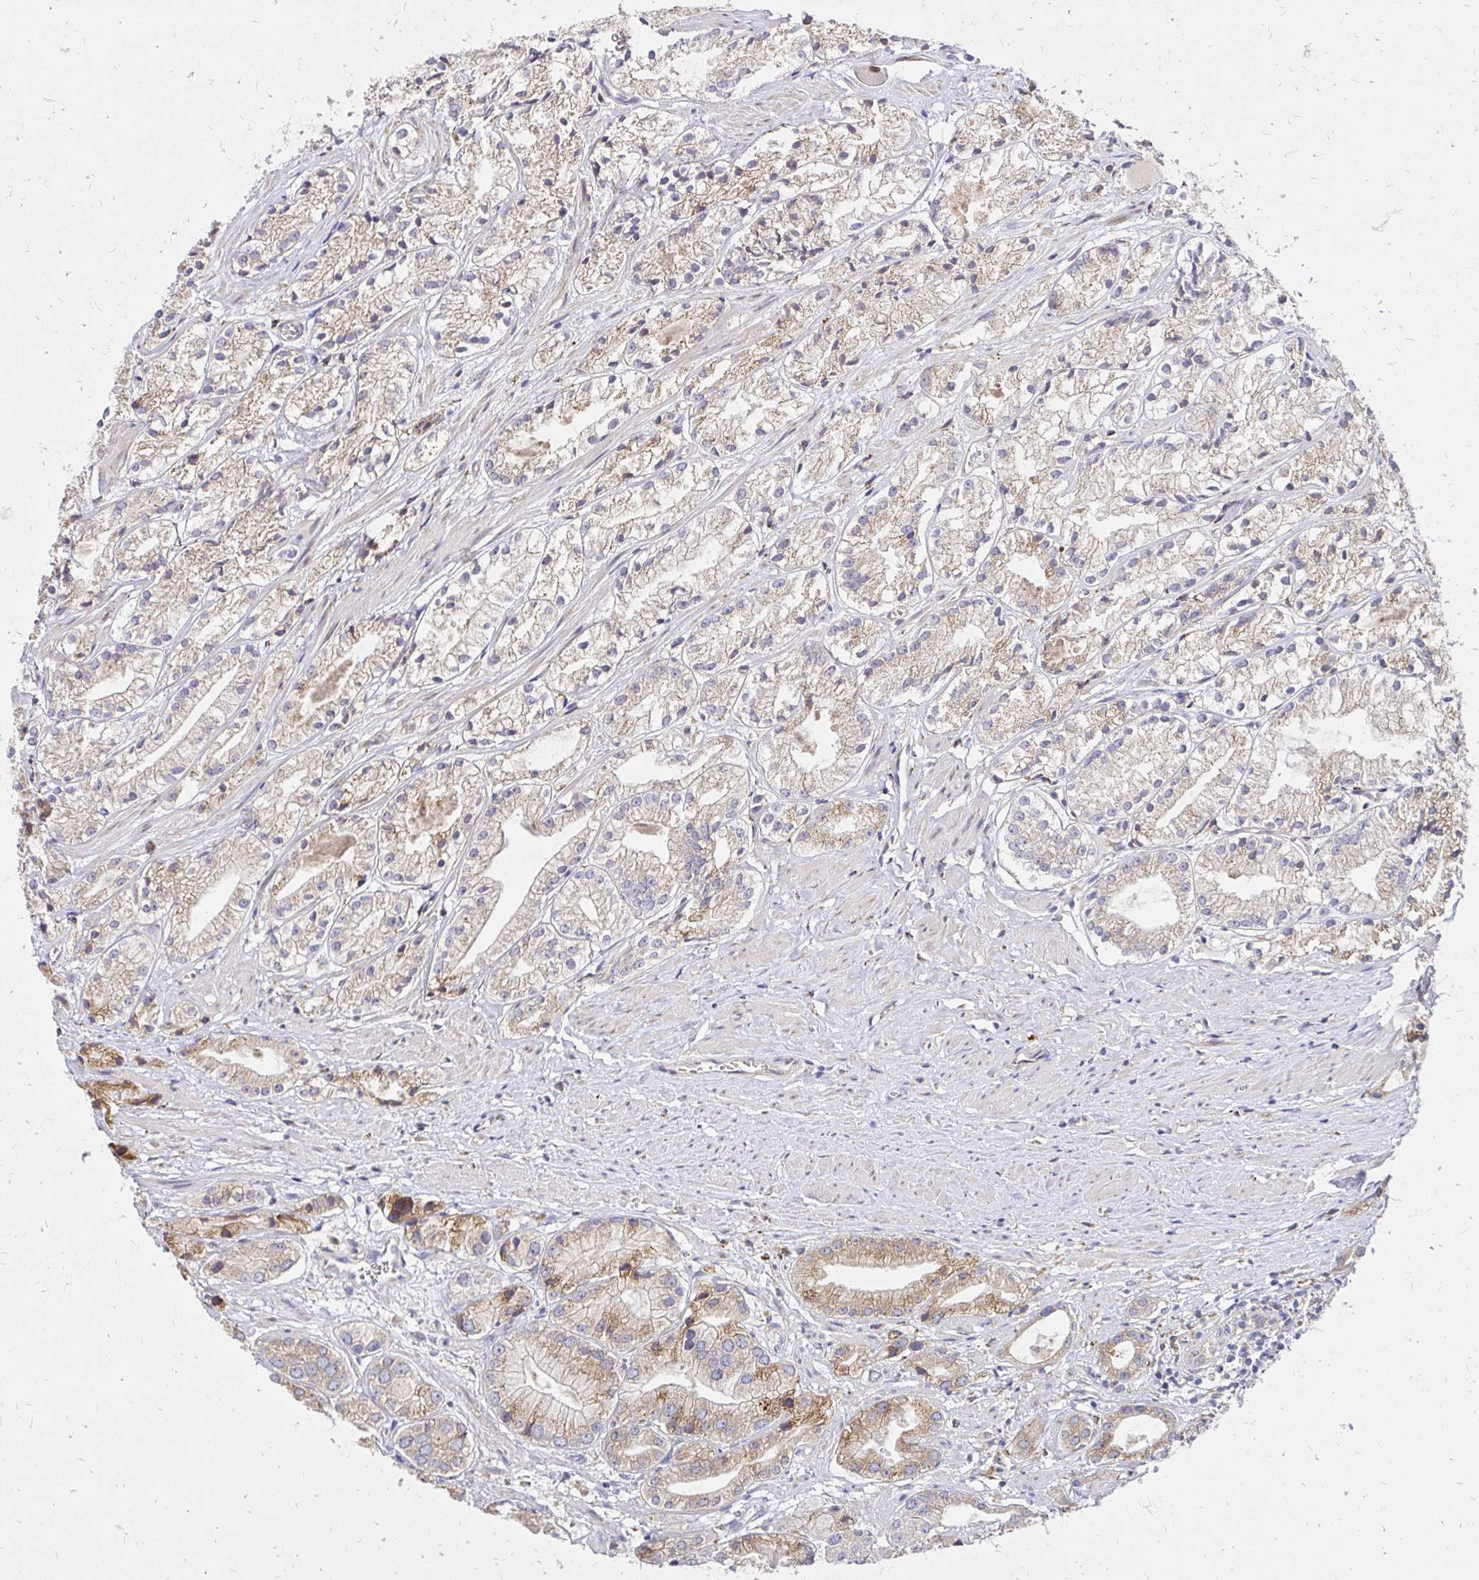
{"staining": {"intensity": "moderate", "quantity": "25%-75%", "location": "cytoplasmic/membranous"}, "tissue": "prostate cancer", "cell_type": "Tumor cells", "image_type": "cancer", "snomed": [{"axis": "morphology", "description": "Adenocarcinoma, Low grade"}, {"axis": "topography", "description": "Prostate"}], "caption": "The image exhibits a brown stain indicating the presence of a protein in the cytoplasmic/membranous of tumor cells in low-grade adenocarcinoma (prostate).", "gene": "NAALAD2", "patient": {"sex": "male", "age": 69}}